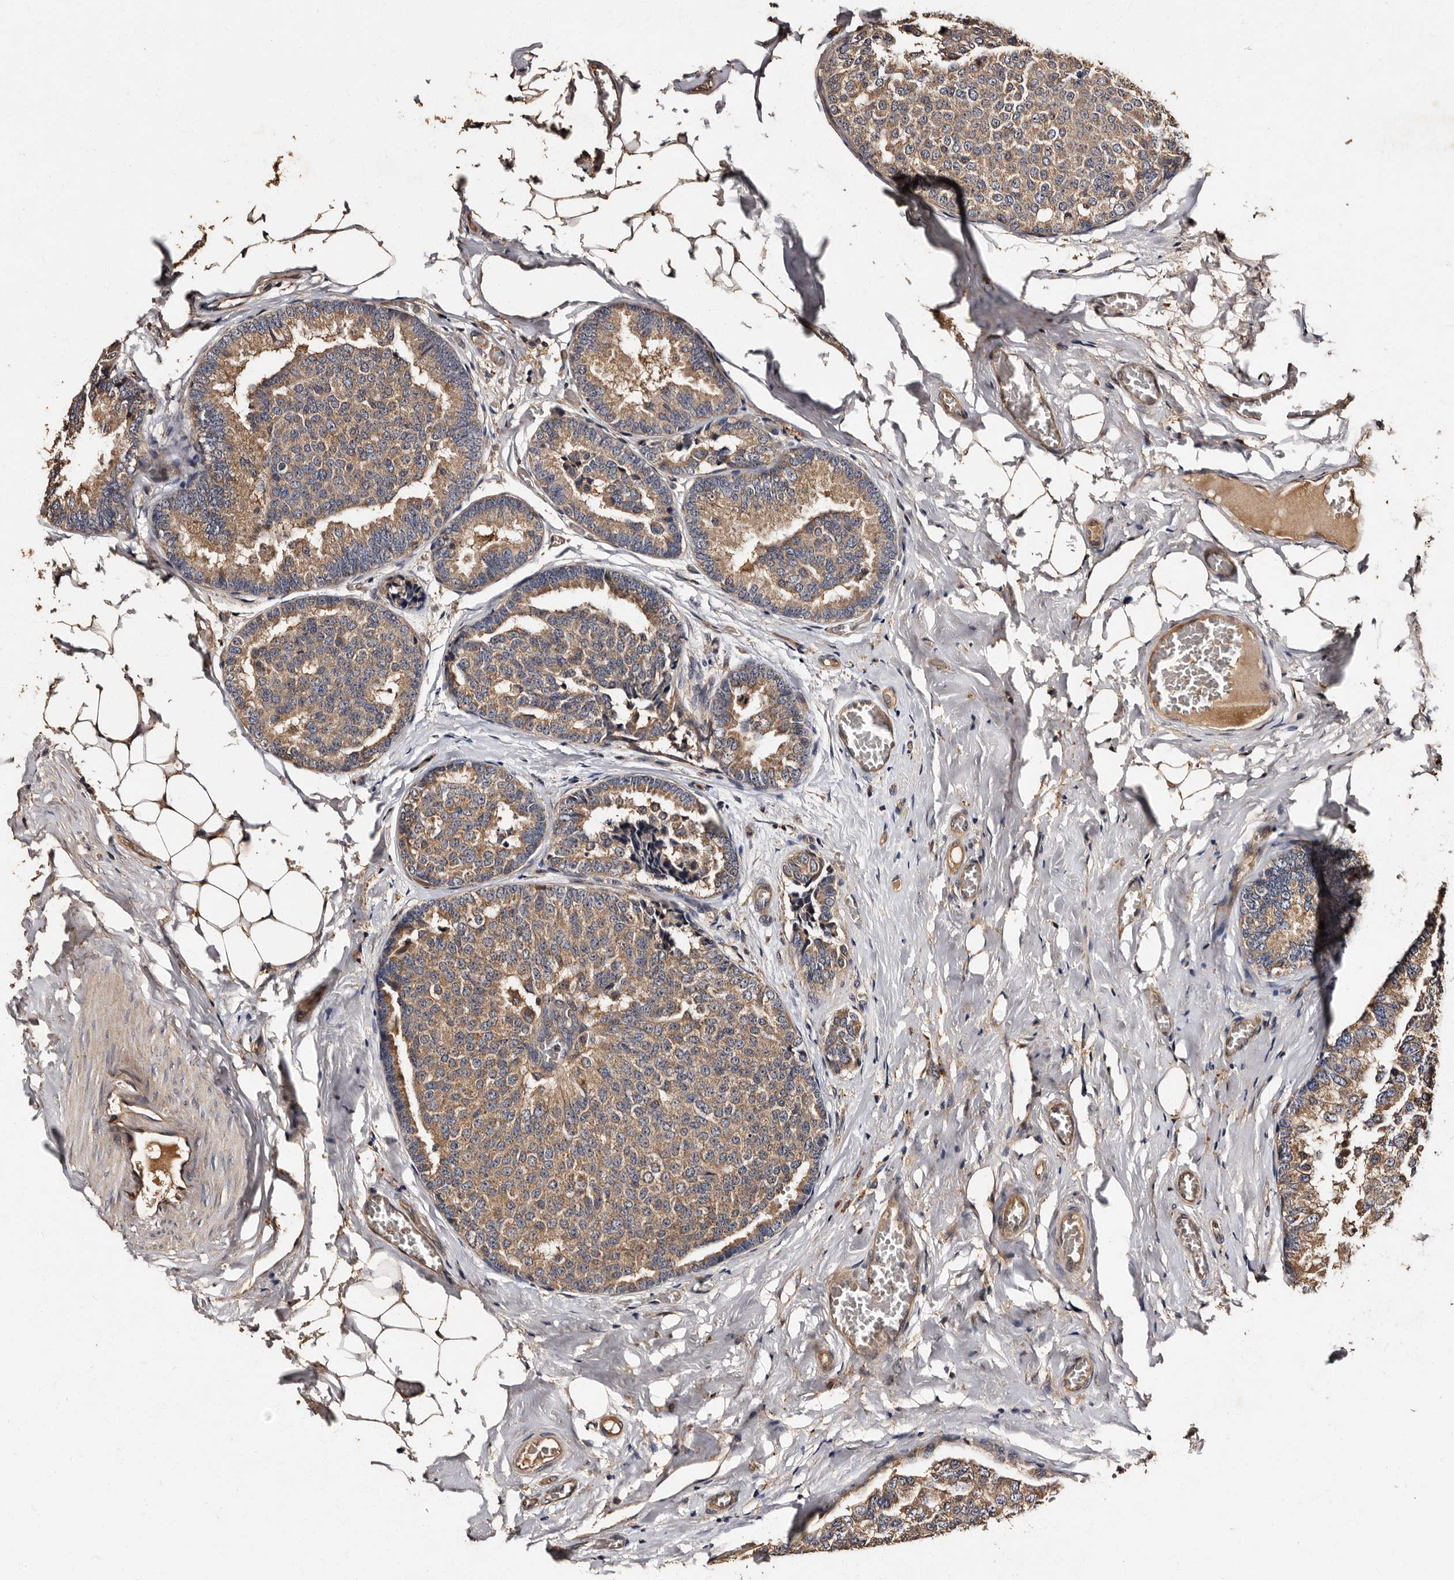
{"staining": {"intensity": "weak", "quantity": ">75%", "location": "cytoplasmic/membranous"}, "tissue": "breast cancer", "cell_type": "Tumor cells", "image_type": "cancer", "snomed": [{"axis": "morphology", "description": "Normal tissue, NOS"}, {"axis": "morphology", "description": "Duct carcinoma"}, {"axis": "topography", "description": "Breast"}], "caption": "This is an image of immunohistochemistry staining of breast cancer (invasive ductal carcinoma), which shows weak positivity in the cytoplasmic/membranous of tumor cells.", "gene": "ADCK5", "patient": {"sex": "female", "age": 43}}